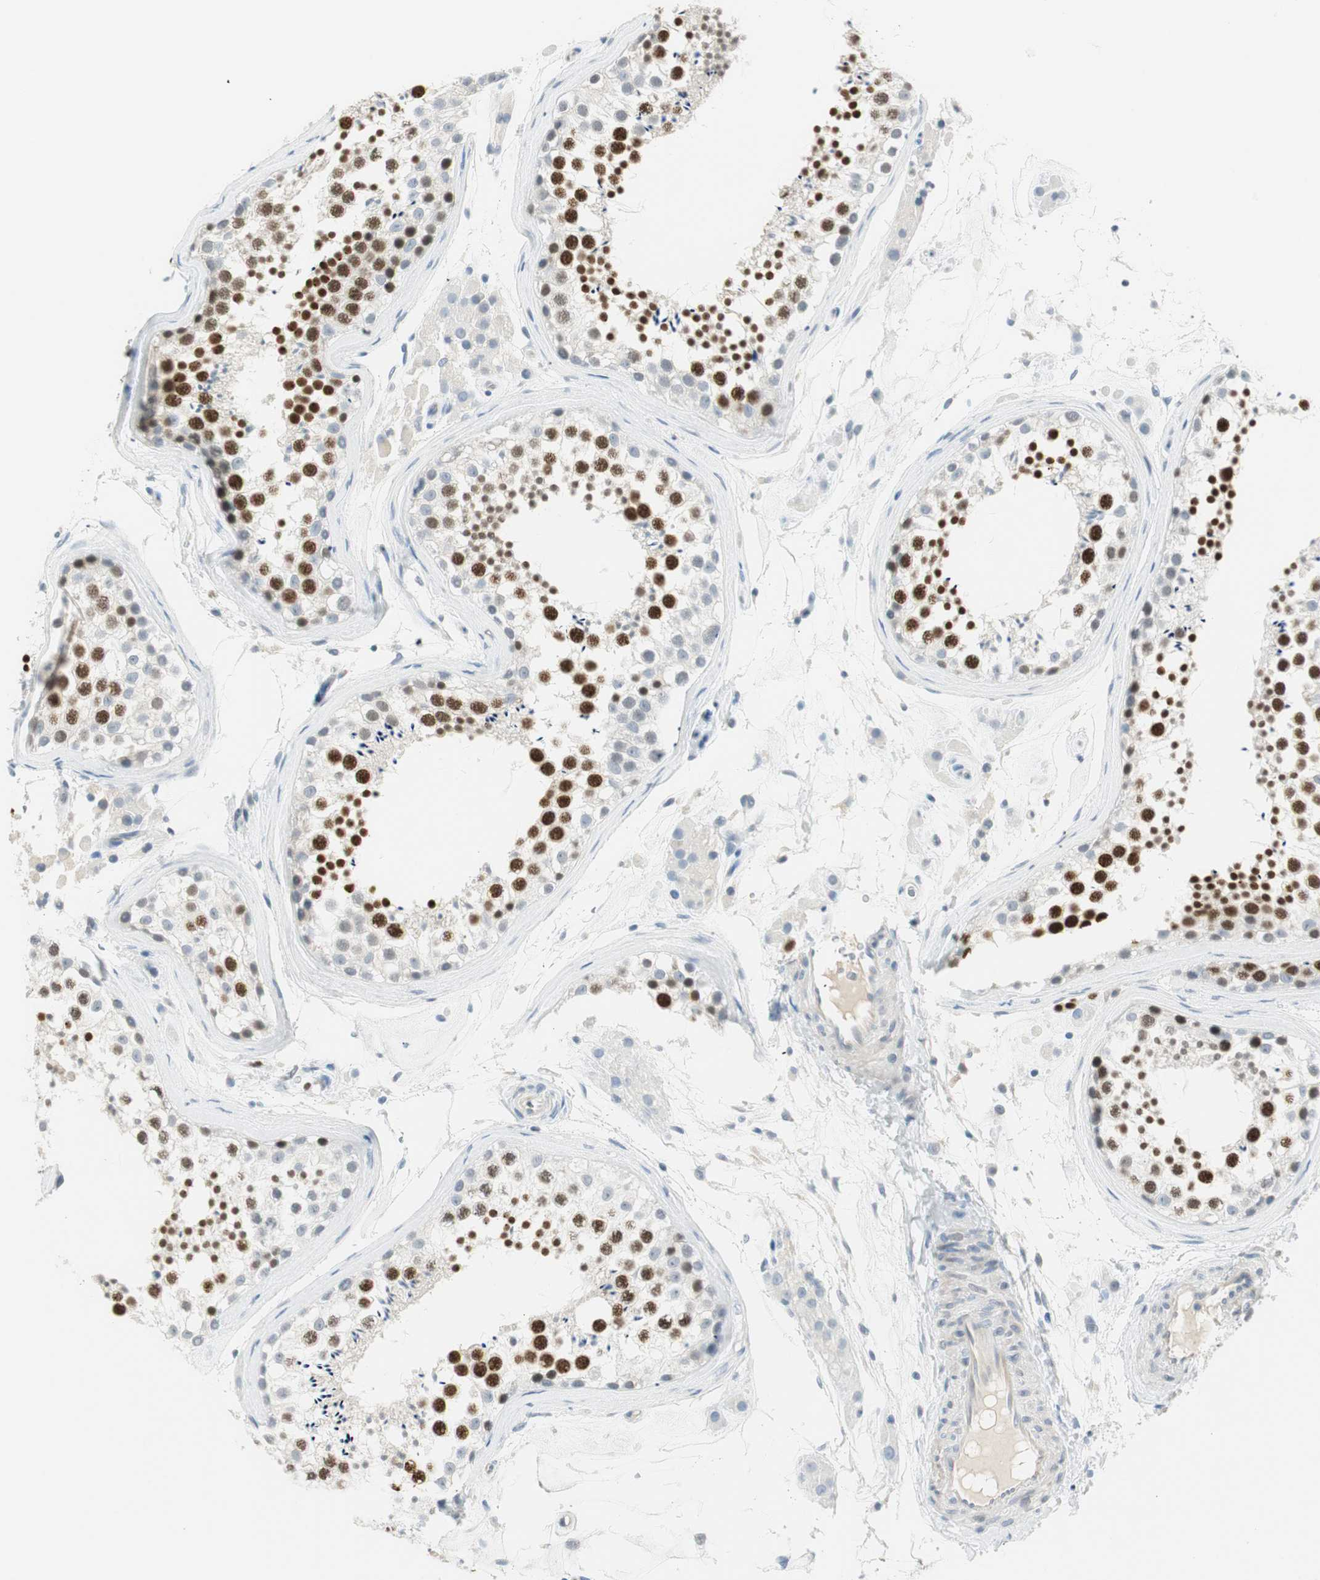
{"staining": {"intensity": "strong", "quantity": "25%-75%", "location": "nuclear"}, "tissue": "testis", "cell_type": "Cells in seminiferous ducts", "image_type": "normal", "snomed": [{"axis": "morphology", "description": "Normal tissue, NOS"}, {"axis": "topography", "description": "Testis"}], "caption": "Human testis stained with a brown dye shows strong nuclear positive positivity in approximately 25%-75% of cells in seminiferous ducts.", "gene": "MLLT10", "patient": {"sex": "male", "age": 46}}